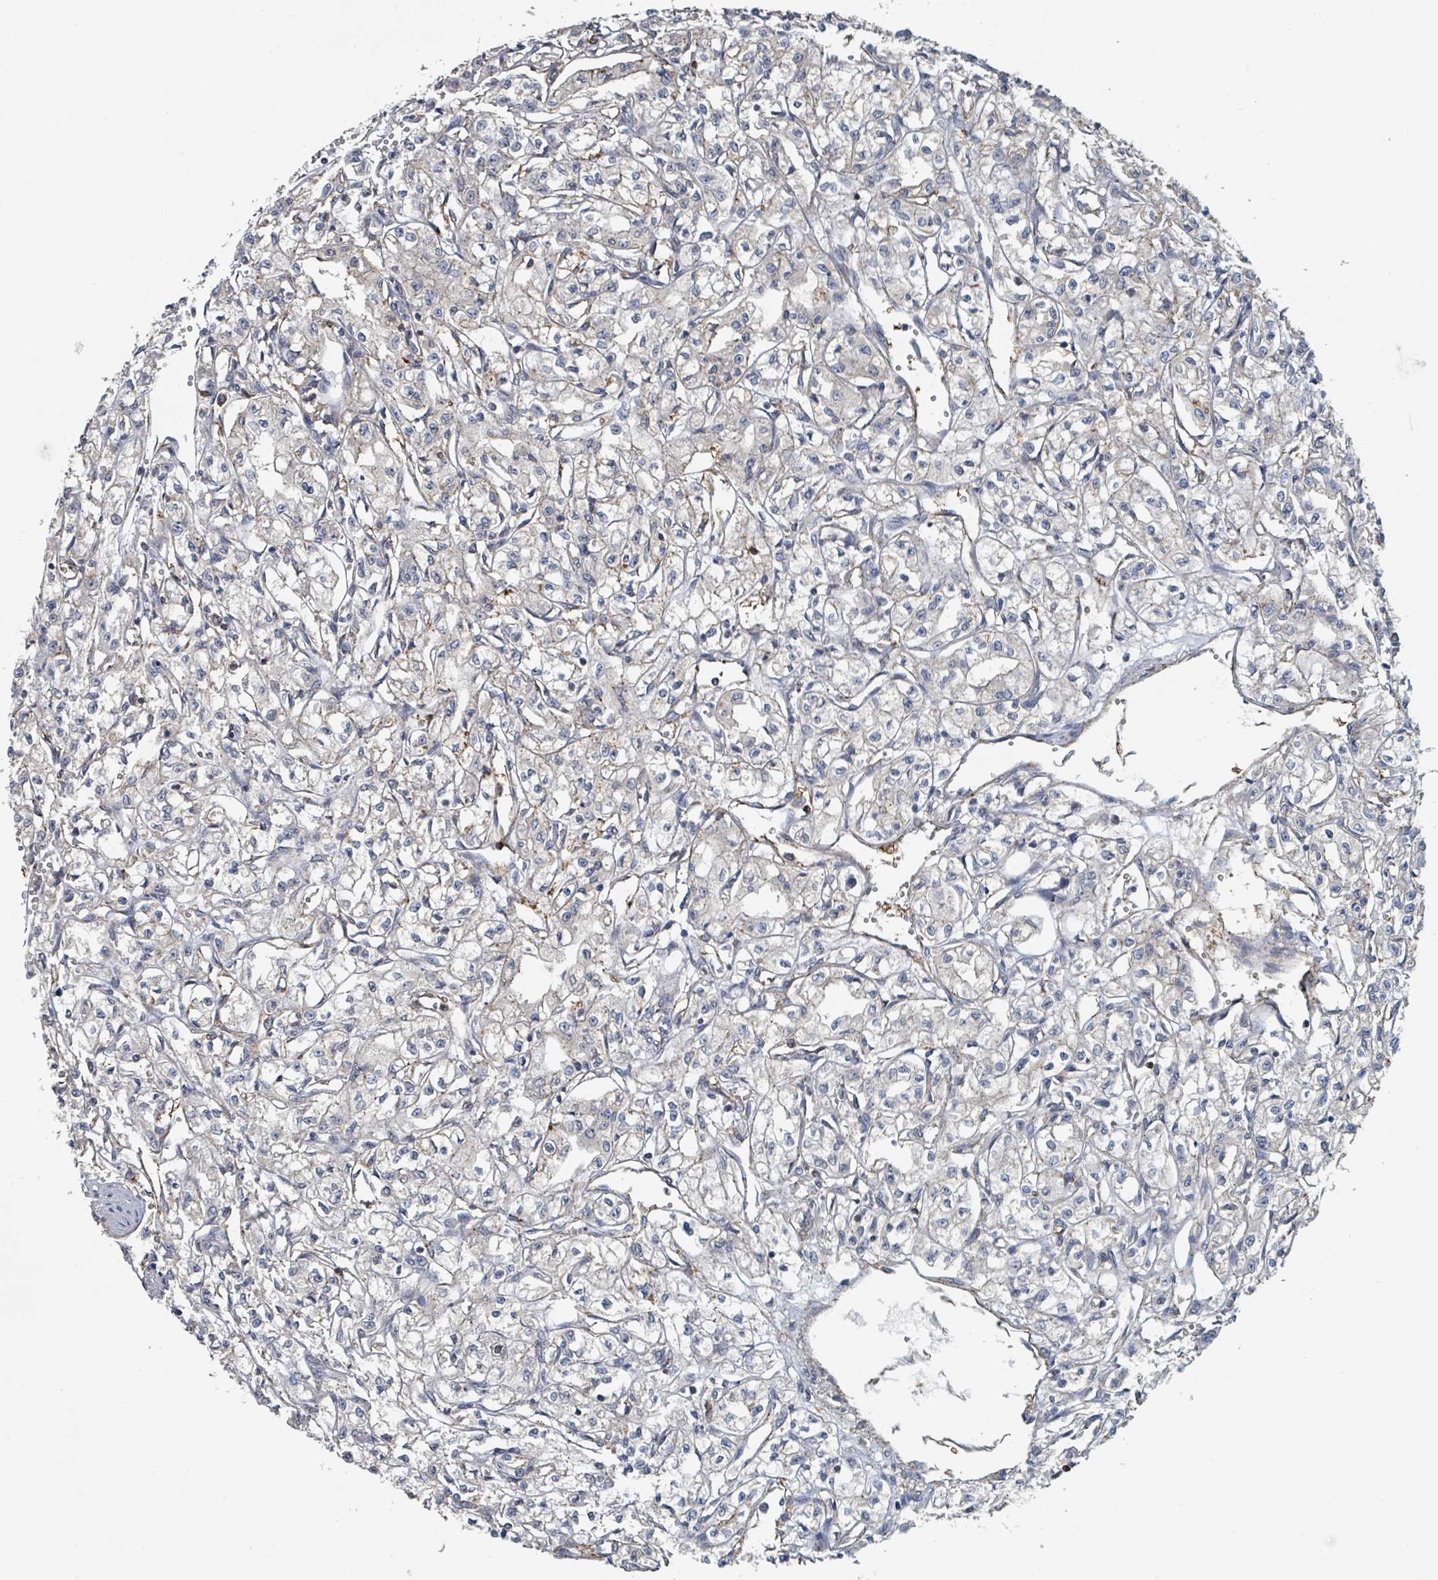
{"staining": {"intensity": "negative", "quantity": "none", "location": "none"}, "tissue": "renal cancer", "cell_type": "Tumor cells", "image_type": "cancer", "snomed": [{"axis": "morphology", "description": "Adenocarcinoma, NOS"}, {"axis": "topography", "description": "Kidney"}], "caption": "This is an immunohistochemistry photomicrograph of renal cancer. There is no staining in tumor cells.", "gene": "LRRC42", "patient": {"sex": "male", "age": 56}}